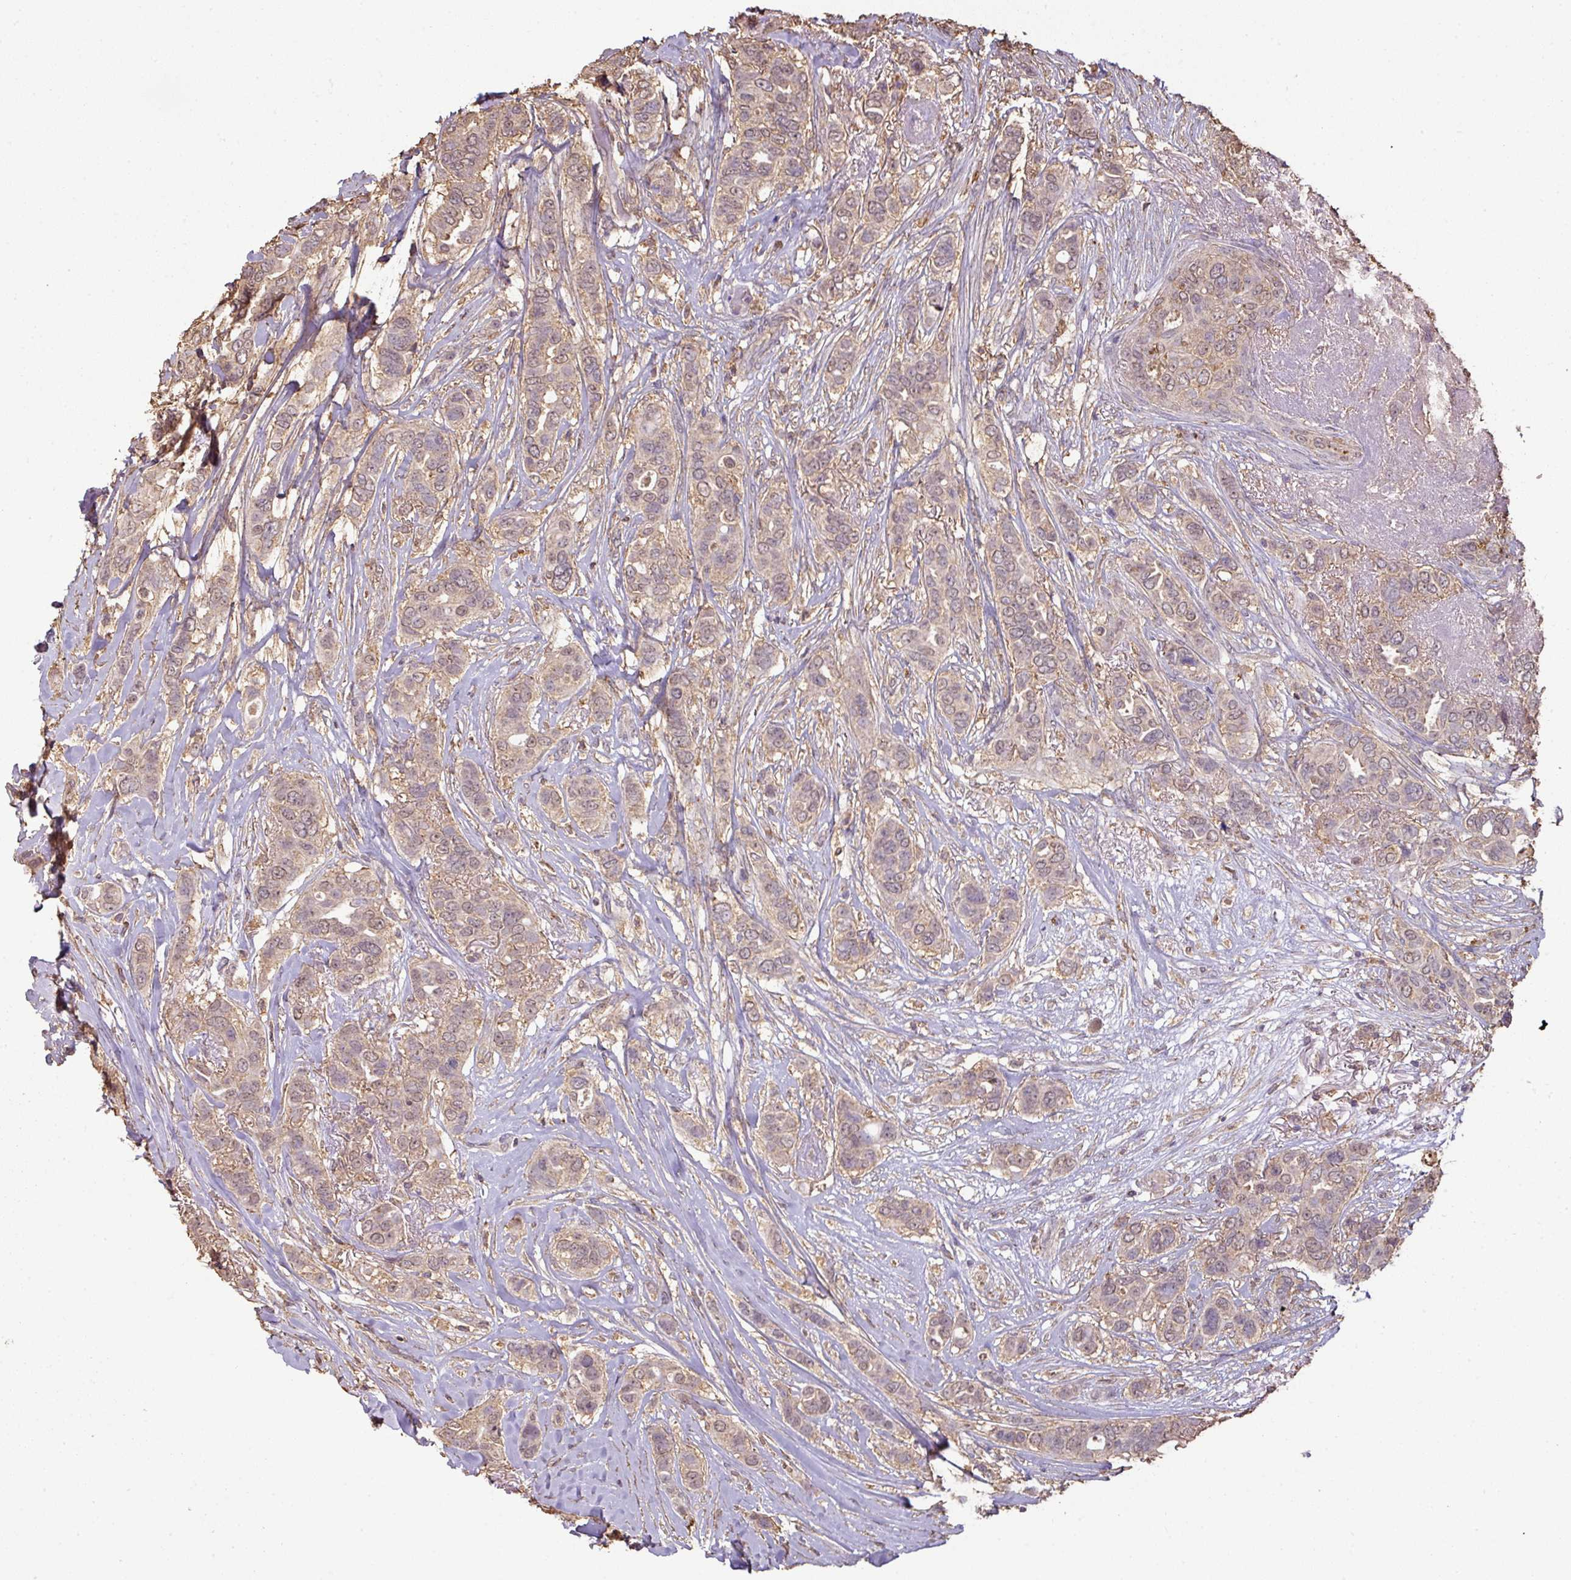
{"staining": {"intensity": "weak", "quantity": "25%-75%", "location": "cytoplasmic/membranous"}, "tissue": "breast cancer", "cell_type": "Tumor cells", "image_type": "cancer", "snomed": [{"axis": "morphology", "description": "Lobular carcinoma"}, {"axis": "topography", "description": "Breast"}], "caption": "A low amount of weak cytoplasmic/membranous staining is present in approximately 25%-75% of tumor cells in lobular carcinoma (breast) tissue. The staining was performed using DAB, with brown indicating positive protein expression. Nuclei are stained blue with hematoxylin.", "gene": "ATAT1", "patient": {"sex": "female", "age": 51}}